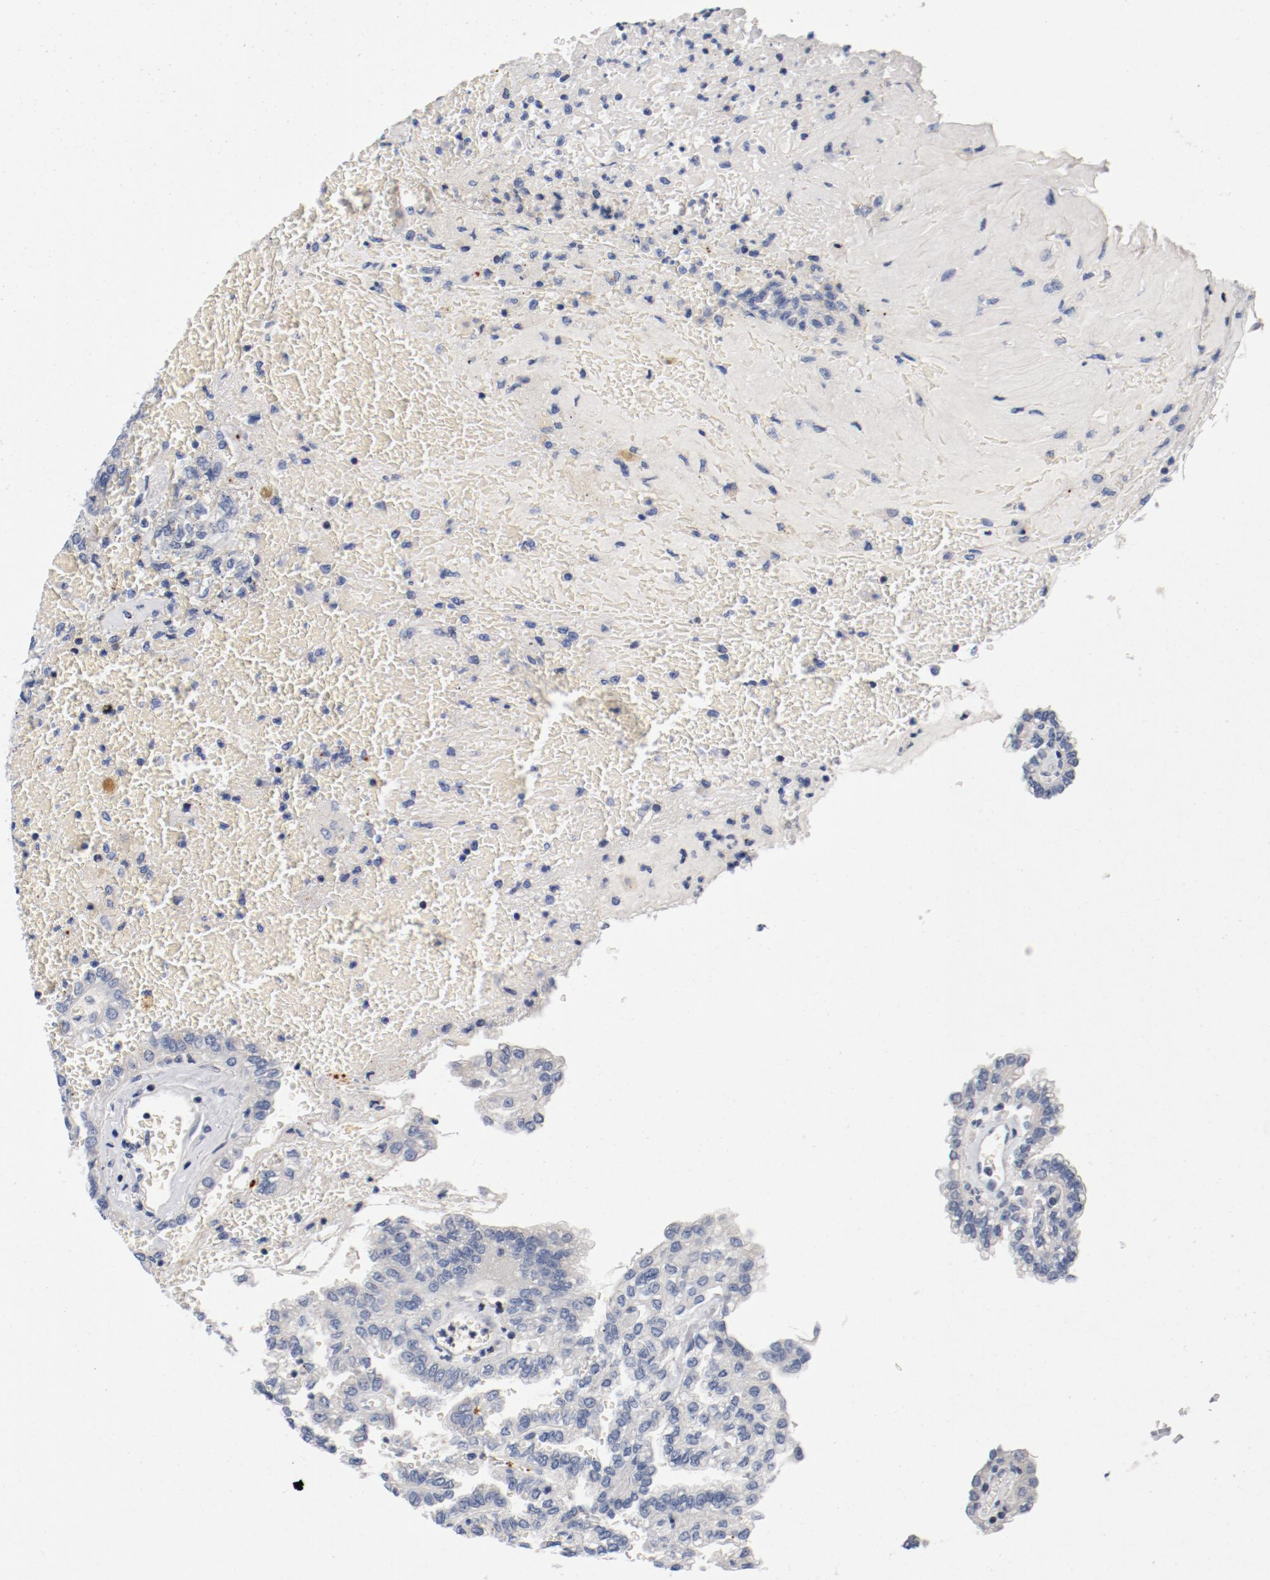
{"staining": {"intensity": "negative", "quantity": "none", "location": "none"}, "tissue": "renal cancer", "cell_type": "Tumor cells", "image_type": "cancer", "snomed": [{"axis": "morphology", "description": "Inflammation, NOS"}, {"axis": "morphology", "description": "Adenocarcinoma, NOS"}, {"axis": "topography", "description": "Kidney"}], "caption": "IHC image of neoplastic tissue: human renal adenocarcinoma stained with DAB shows no significant protein positivity in tumor cells. (DAB (3,3'-diaminobenzidine) IHC, high magnification).", "gene": "PIM1", "patient": {"sex": "male", "age": 68}}